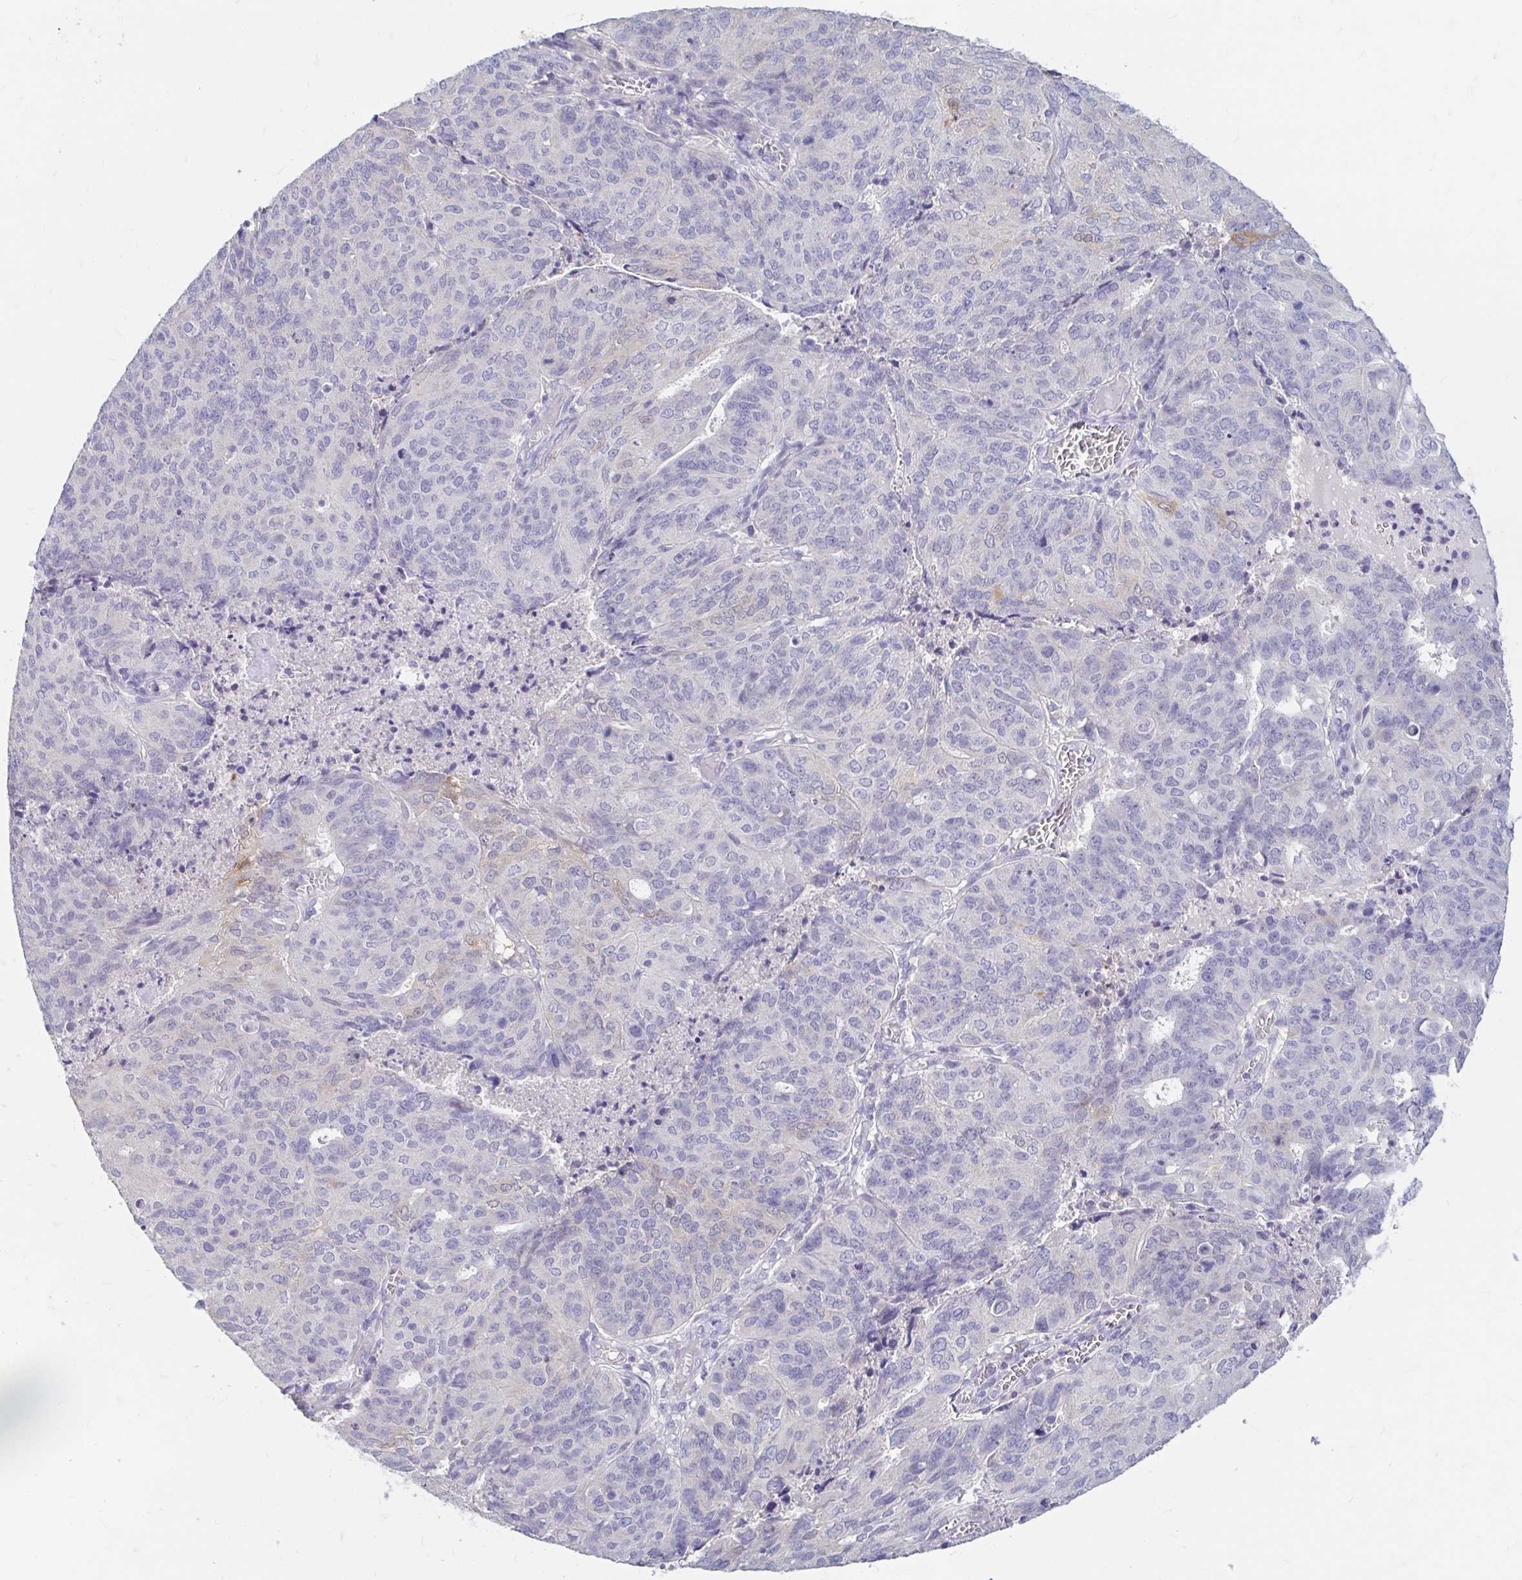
{"staining": {"intensity": "negative", "quantity": "none", "location": "none"}, "tissue": "endometrial cancer", "cell_type": "Tumor cells", "image_type": "cancer", "snomed": [{"axis": "morphology", "description": "Adenocarcinoma, NOS"}, {"axis": "topography", "description": "Endometrium"}], "caption": "Protein analysis of endometrial cancer (adenocarcinoma) reveals no significant staining in tumor cells. (DAB (3,3'-diaminobenzidine) immunohistochemistry (IHC) with hematoxylin counter stain).", "gene": "ADH1A", "patient": {"sex": "female", "age": 82}}